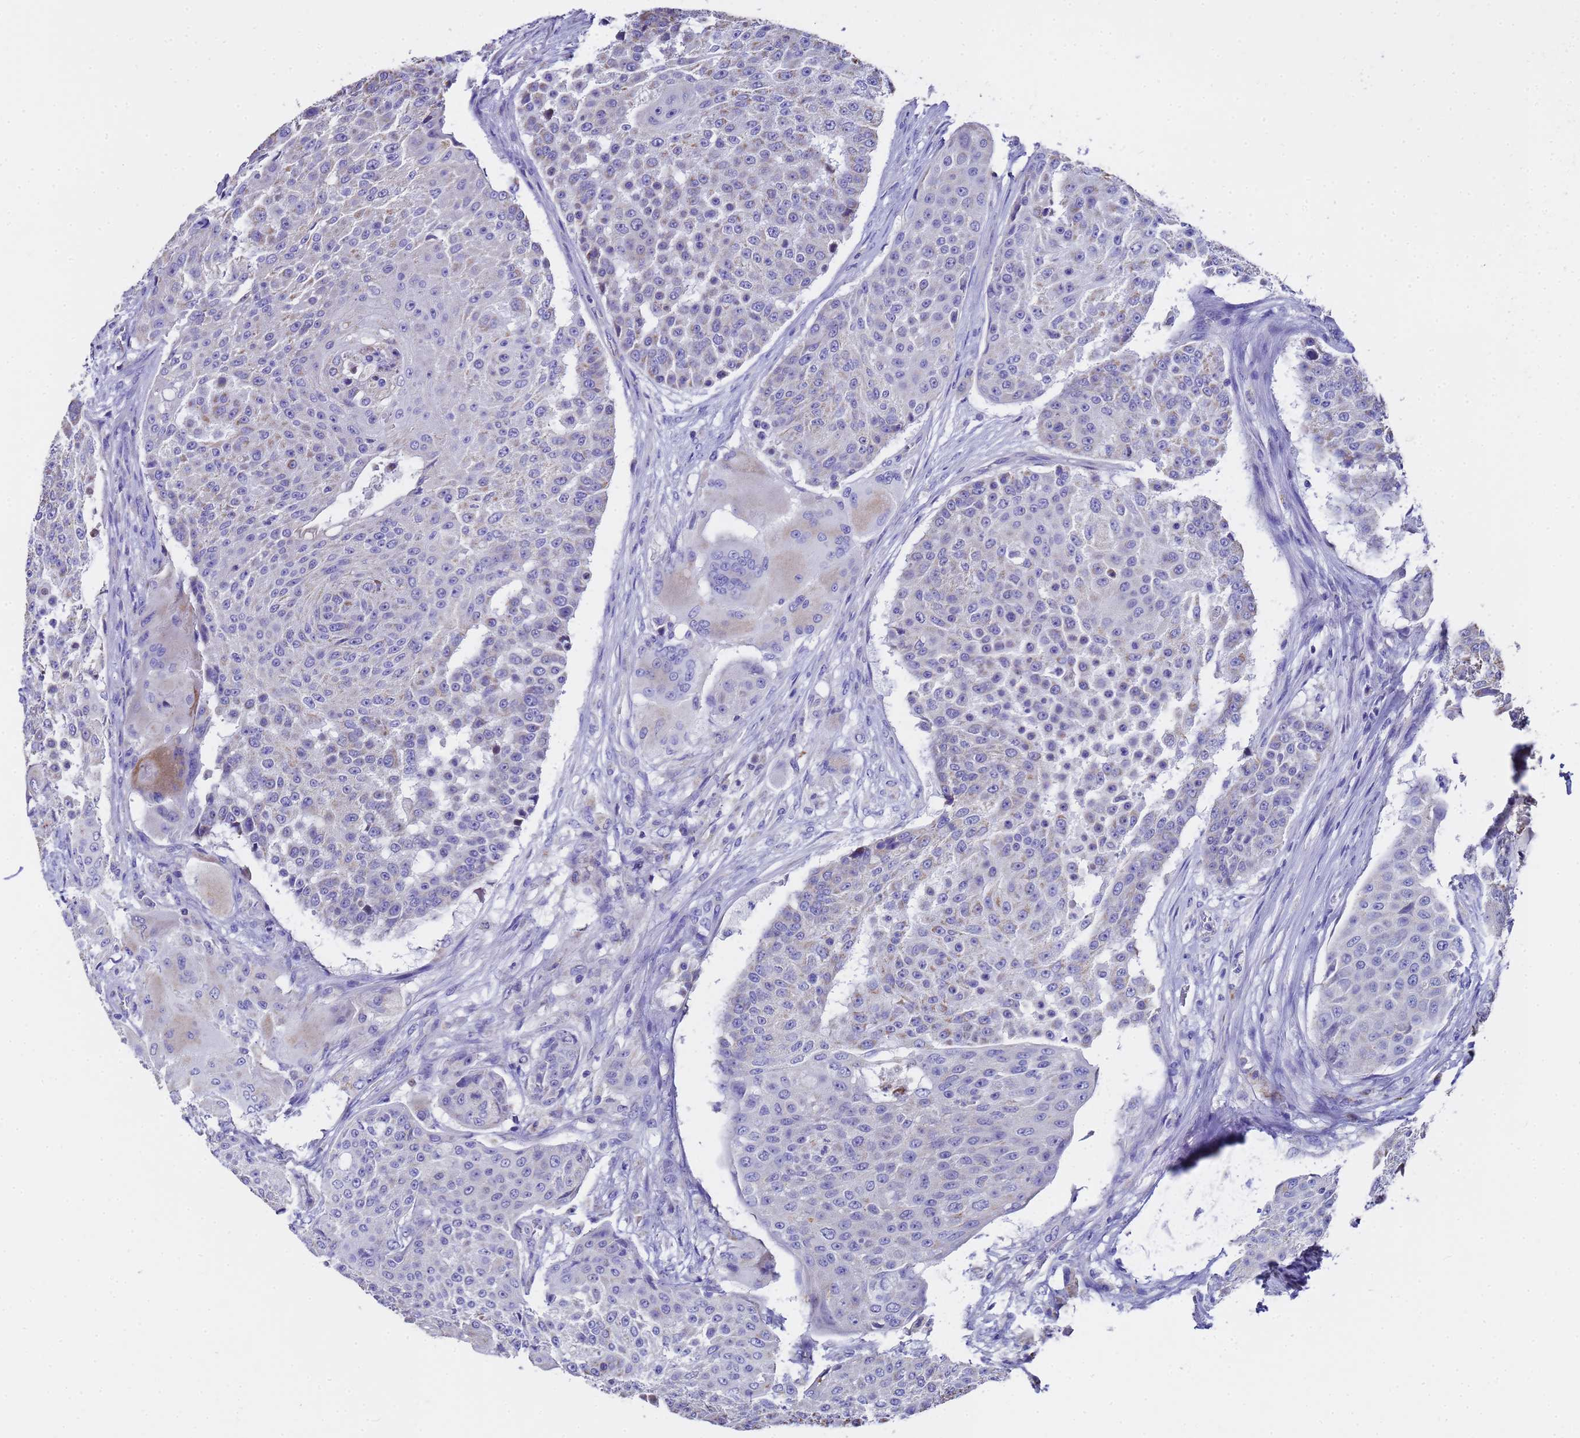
{"staining": {"intensity": "weak", "quantity": "<25%", "location": "cytoplasmic/membranous"}, "tissue": "urothelial cancer", "cell_type": "Tumor cells", "image_type": "cancer", "snomed": [{"axis": "morphology", "description": "Urothelial carcinoma, High grade"}, {"axis": "topography", "description": "Urinary bladder"}], "caption": "Human high-grade urothelial carcinoma stained for a protein using immunohistochemistry displays no positivity in tumor cells.", "gene": "MRPS12", "patient": {"sex": "female", "age": 63}}